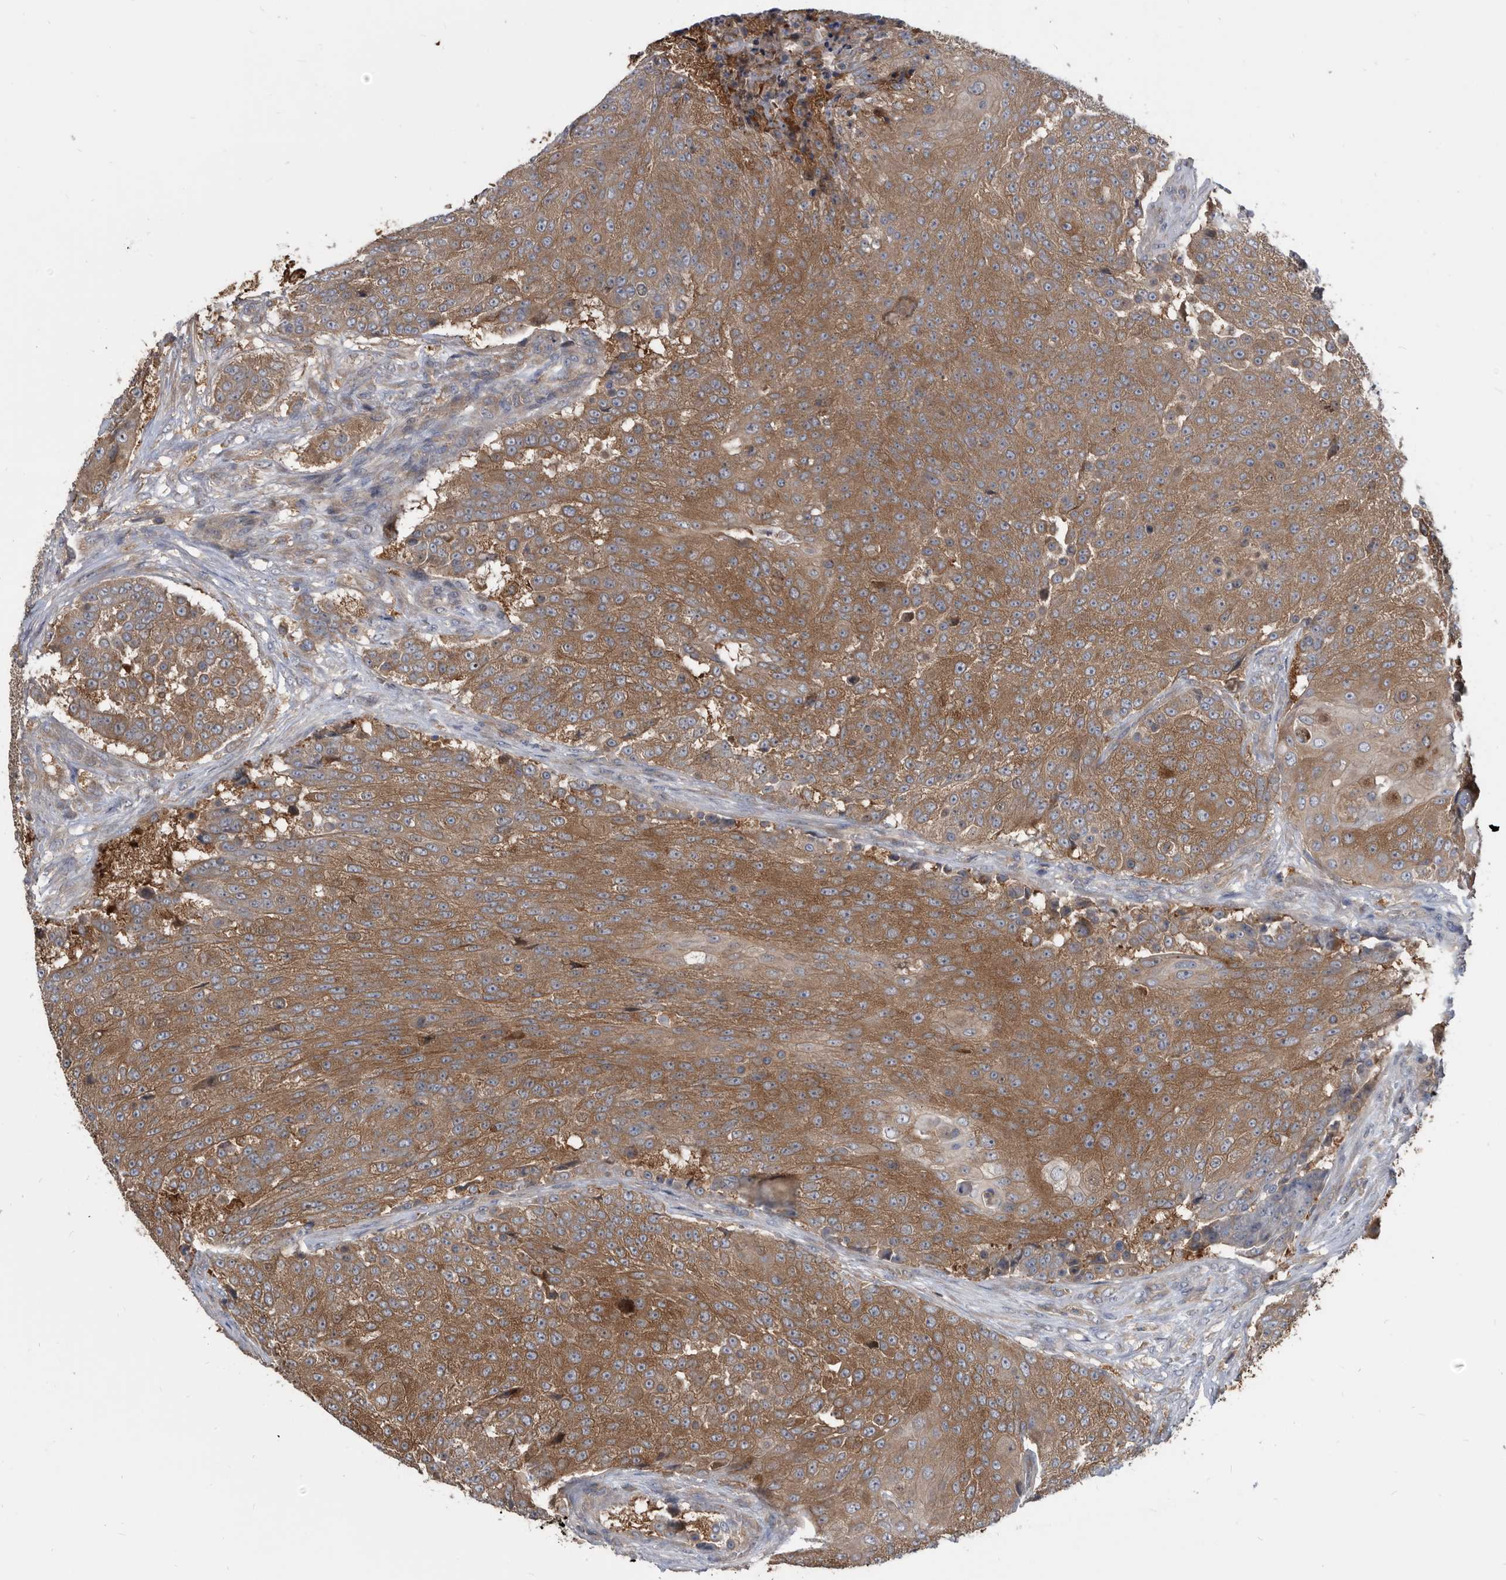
{"staining": {"intensity": "moderate", "quantity": ">75%", "location": "cytoplasmic/membranous"}, "tissue": "urothelial cancer", "cell_type": "Tumor cells", "image_type": "cancer", "snomed": [{"axis": "morphology", "description": "Urothelial carcinoma, High grade"}, {"axis": "topography", "description": "Urinary bladder"}], "caption": "Moderate cytoplasmic/membranous positivity for a protein is appreciated in approximately >75% of tumor cells of urothelial carcinoma (high-grade) using immunohistochemistry (IHC).", "gene": "APEH", "patient": {"sex": "female", "age": 63}}